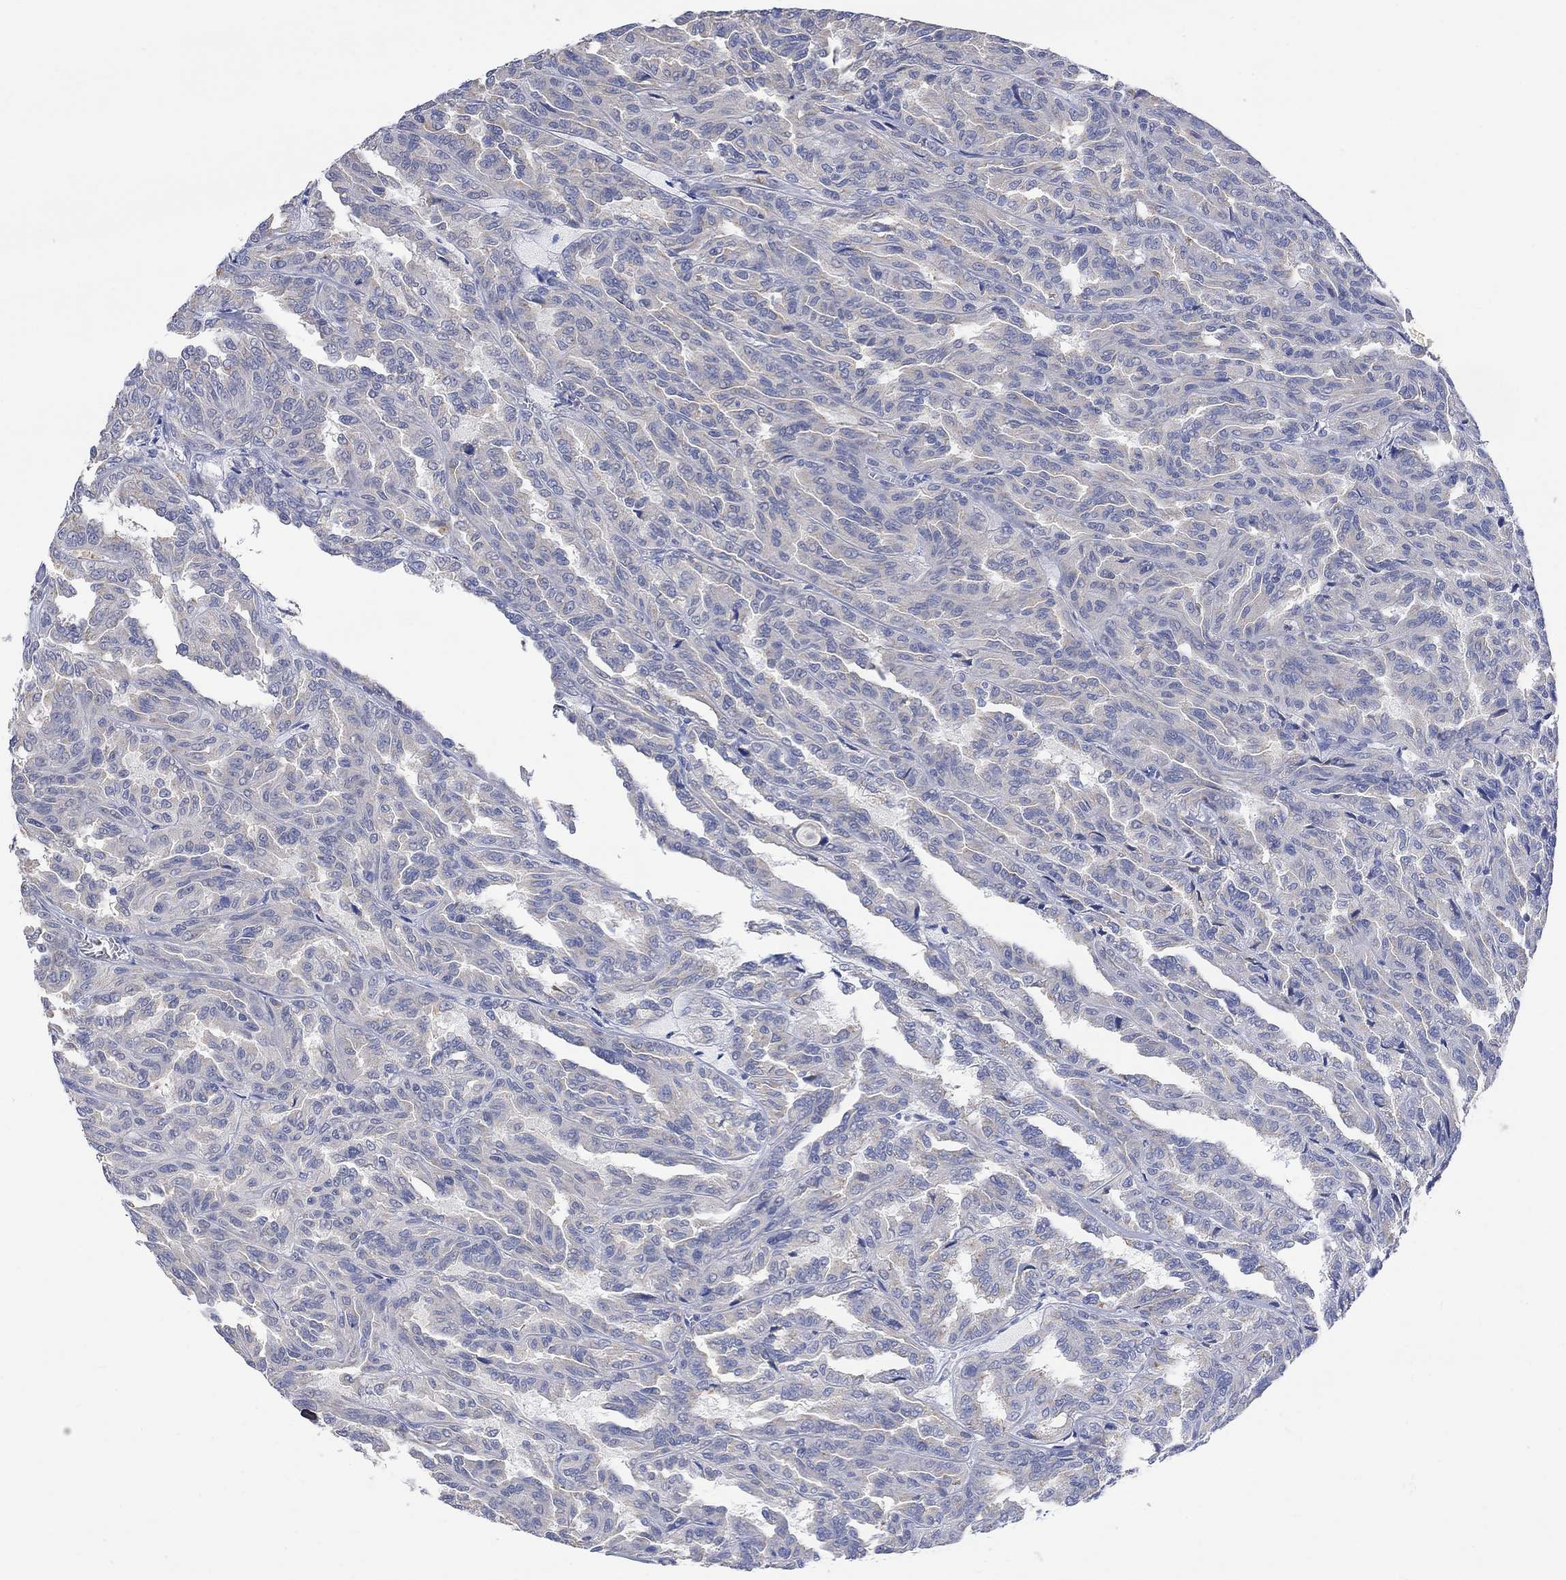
{"staining": {"intensity": "negative", "quantity": "none", "location": "none"}, "tissue": "renal cancer", "cell_type": "Tumor cells", "image_type": "cancer", "snomed": [{"axis": "morphology", "description": "Adenocarcinoma, NOS"}, {"axis": "topography", "description": "Kidney"}], "caption": "Immunohistochemical staining of renal cancer shows no significant staining in tumor cells.", "gene": "FBP2", "patient": {"sex": "male", "age": 79}}